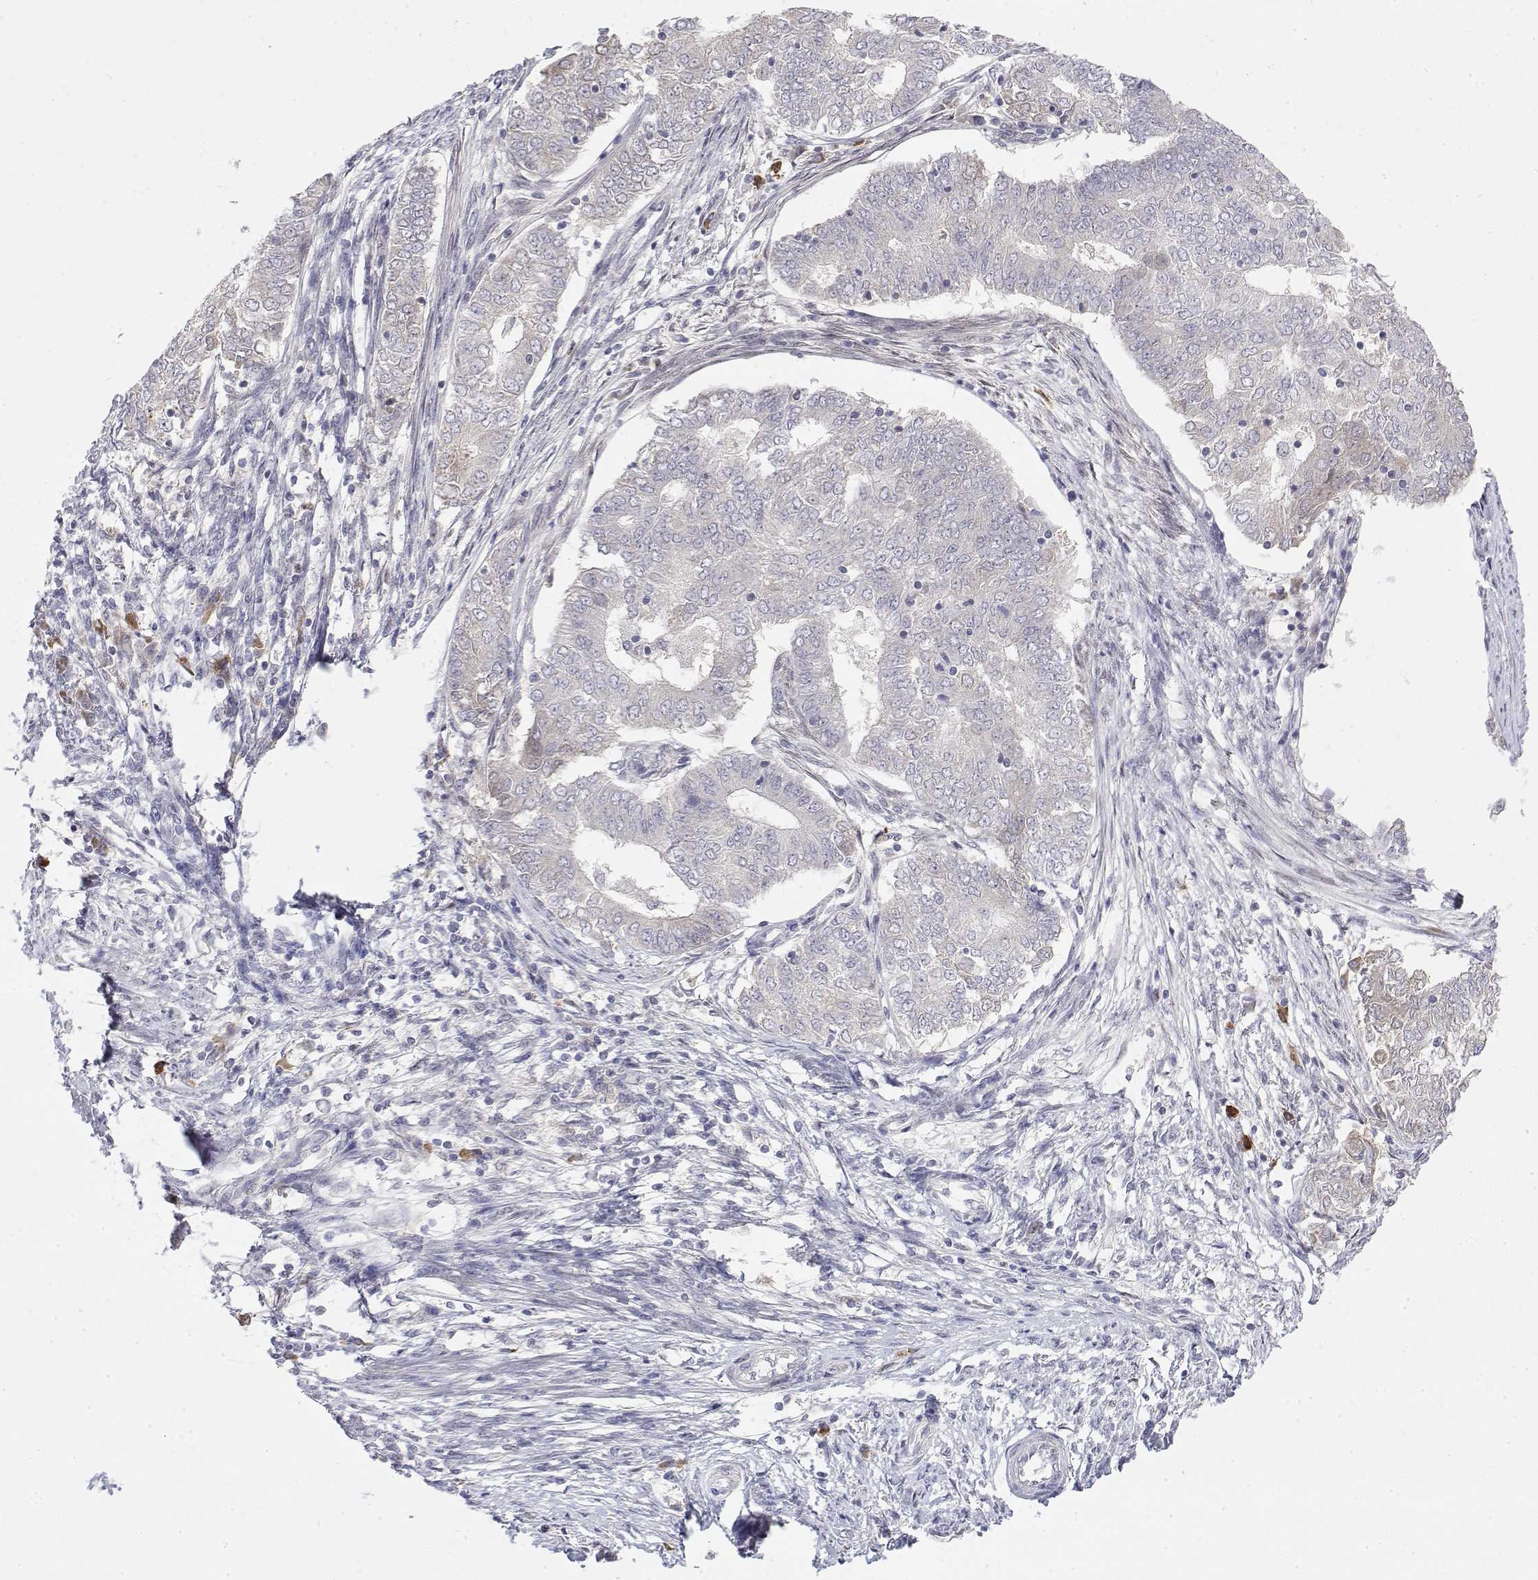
{"staining": {"intensity": "negative", "quantity": "none", "location": "none"}, "tissue": "endometrial cancer", "cell_type": "Tumor cells", "image_type": "cancer", "snomed": [{"axis": "morphology", "description": "Adenocarcinoma, NOS"}, {"axis": "topography", "description": "Endometrium"}], "caption": "Endometrial adenocarcinoma stained for a protein using immunohistochemistry (IHC) reveals no staining tumor cells.", "gene": "IGFBP4", "patient": {"sex": "female", "age": 62}}